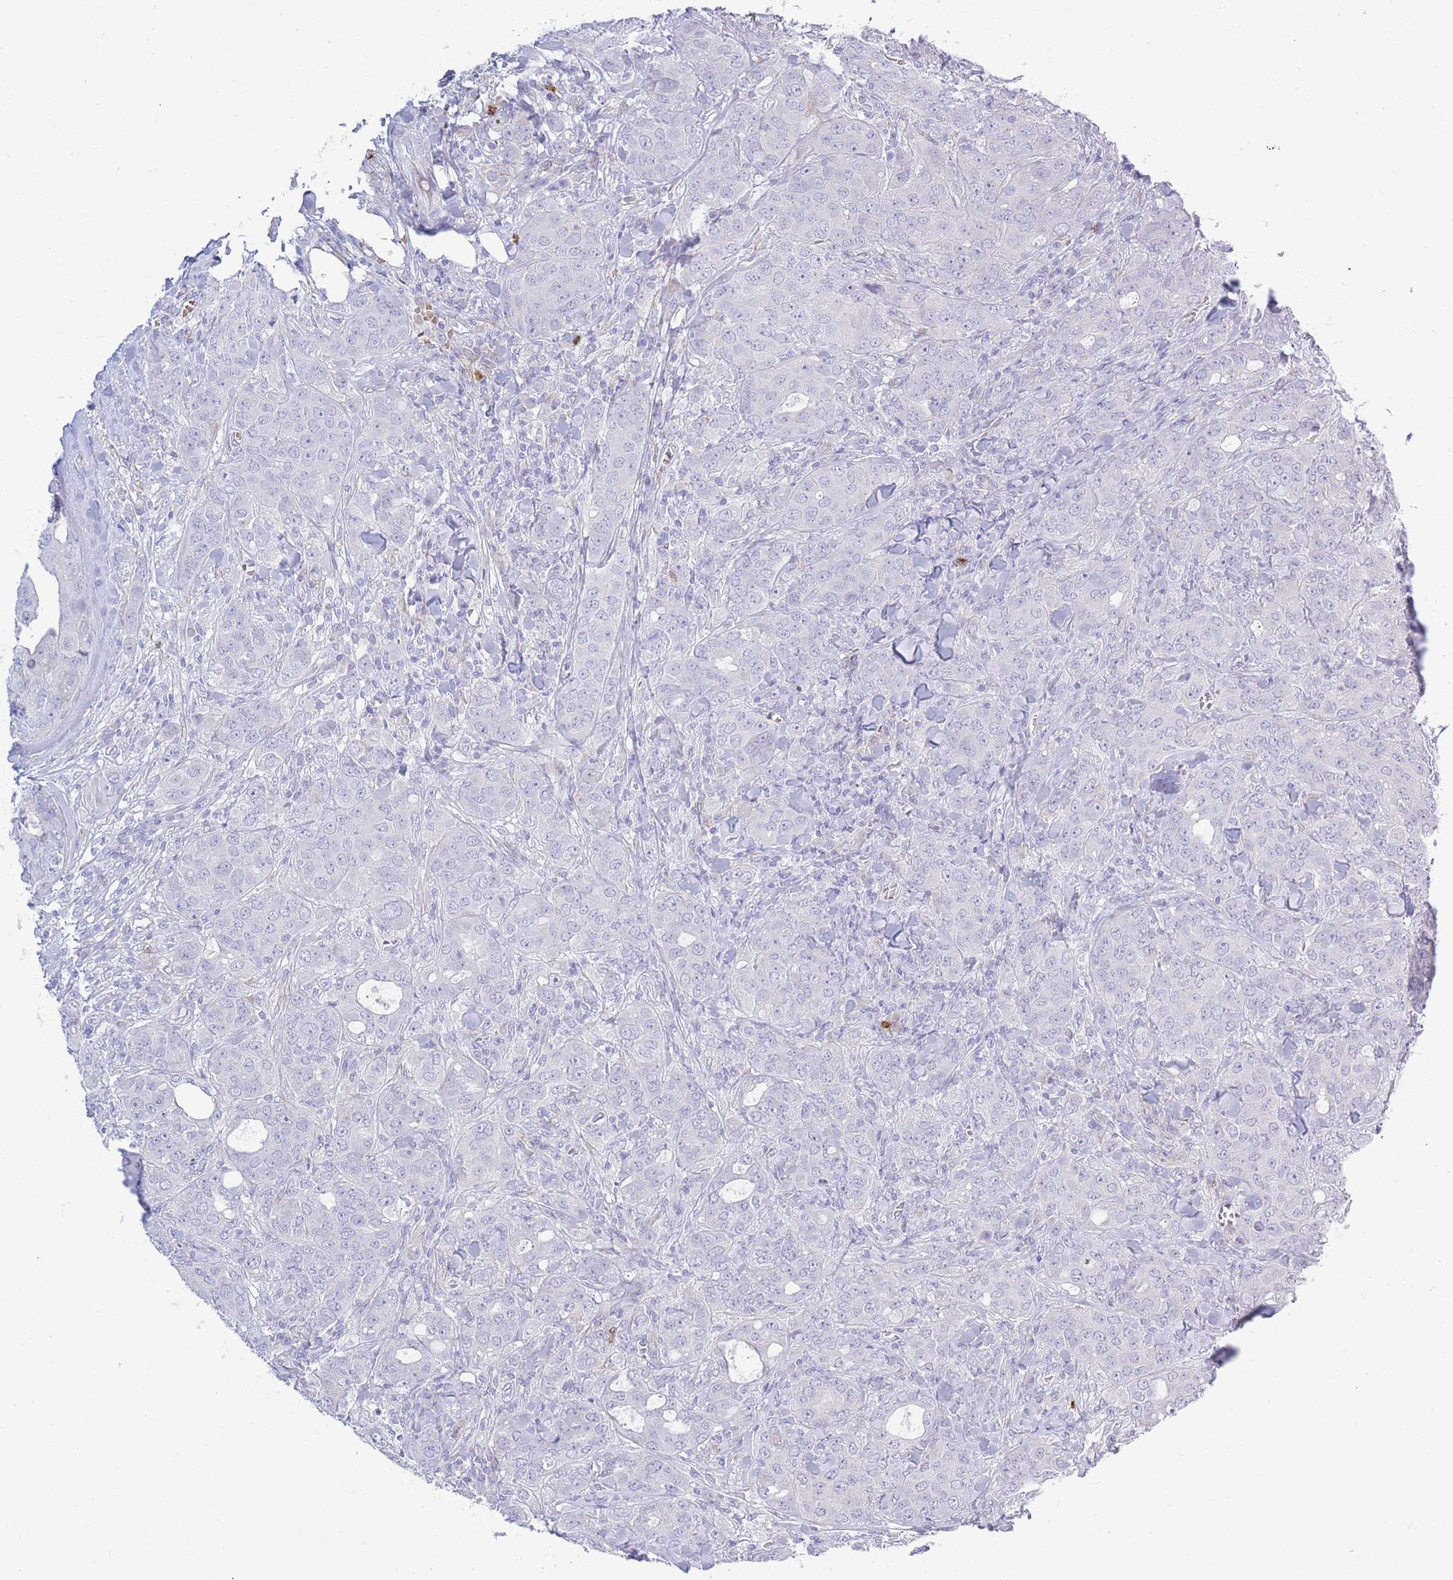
{"staining": {"intensity": "negative", "quantity": "none", "location": "none"}, "tissue": "breast cancer", "cell_type": "Tumor cells", "image_type": "cancer", "snomed": [{"axis": "morphology", "description": "Duct carcinoma"}, {"axis": "topography", "description": "Breast"}], "caption": "Tumor cells are negative for protein expression in human infiltrating ductal carcinoma (breast).", "gene": "TPSD1", "patient": {"sex": "female", "age": 43}}